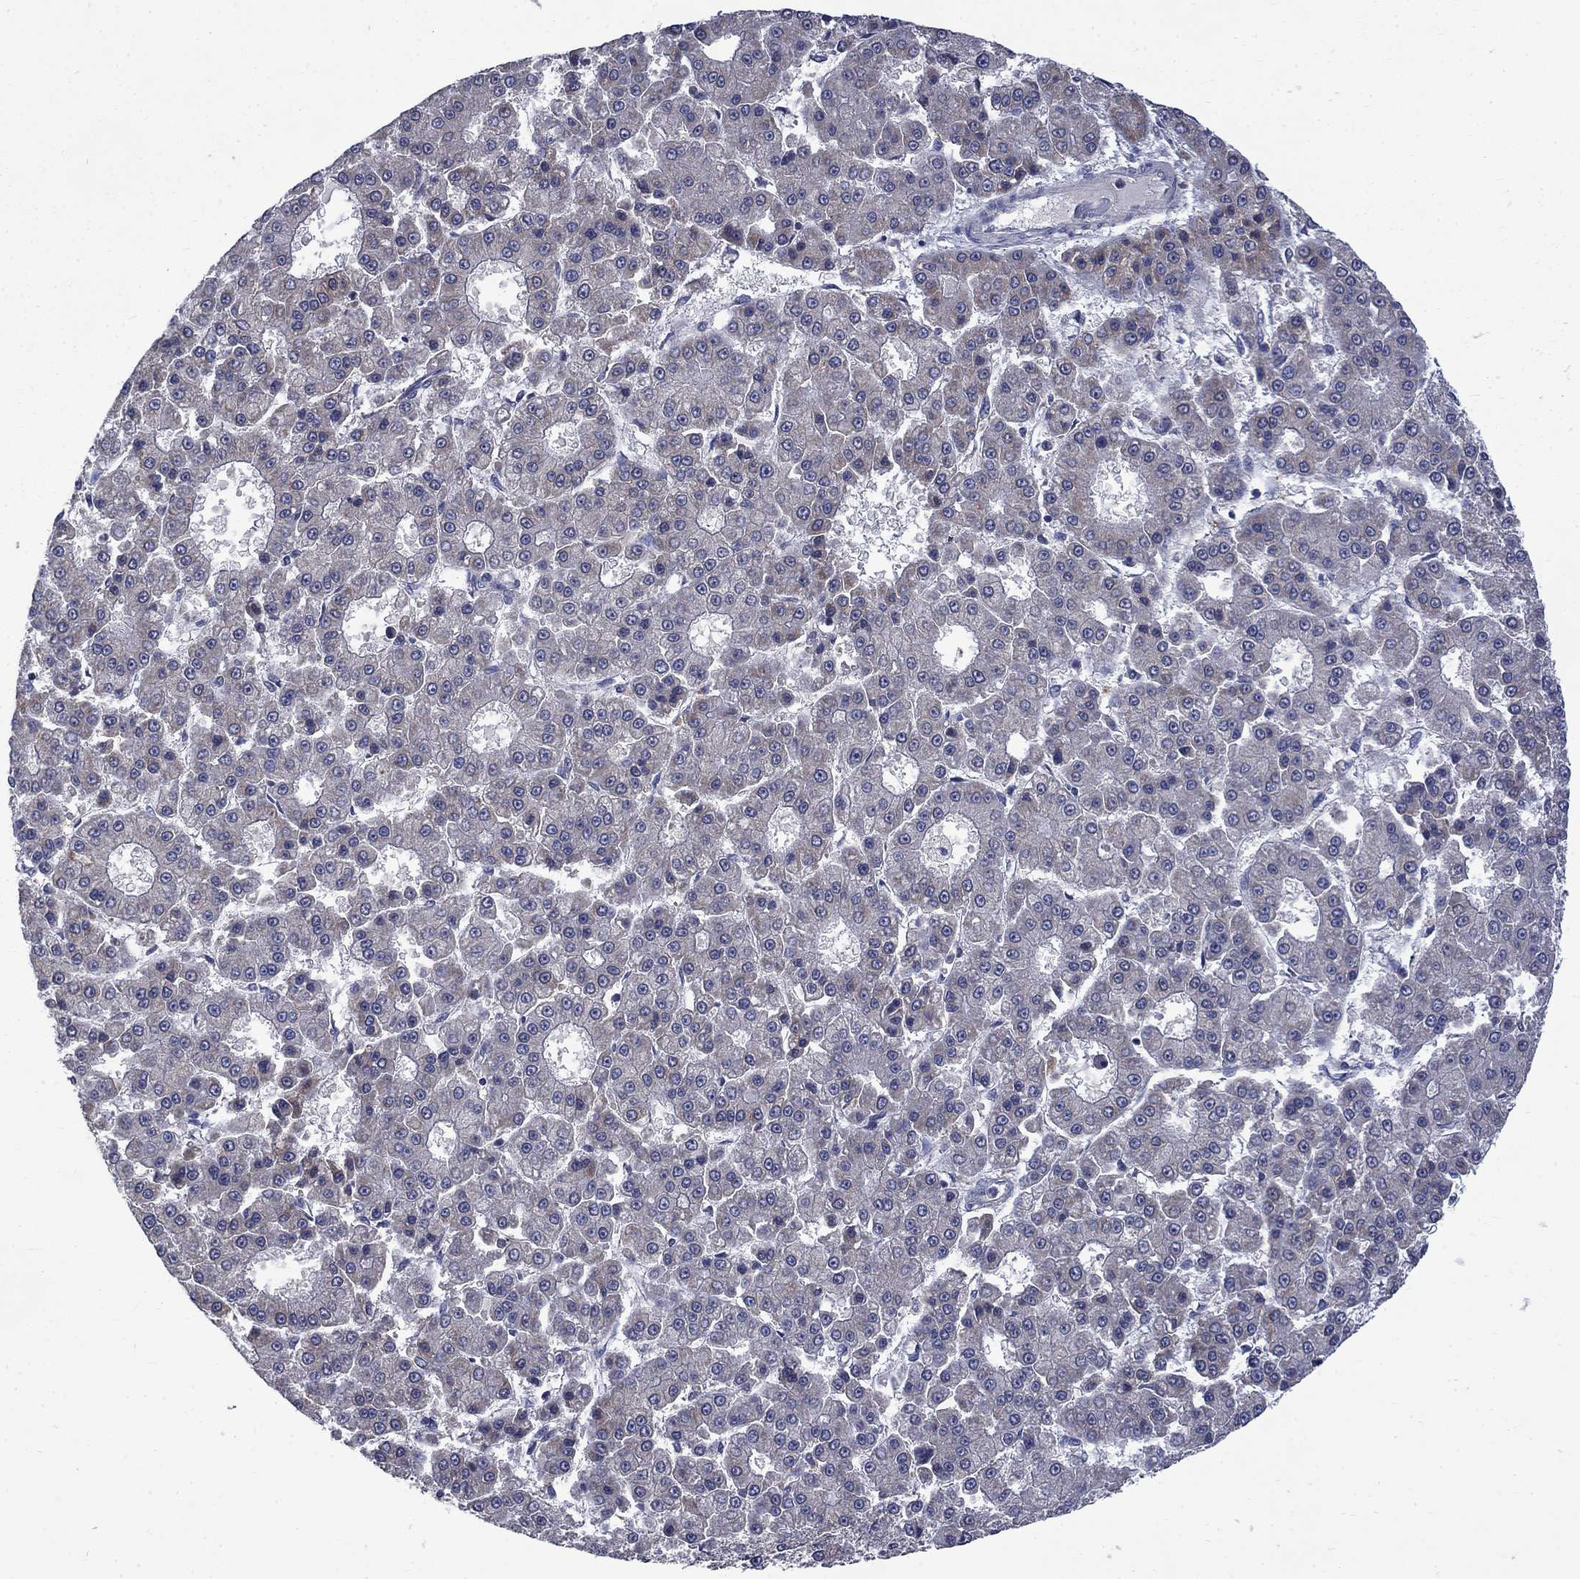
{"staining": {"intensity": "negative", "quantity": "none", "location": "none"}, "tissue": "liver cancer", "cell_type": "Tumor cells", "image_type": "cancer", "snomed": [{"axis": "morphology", "description": "Carcinoma, Hepatocellular, NOS"}, {"axis": "topography", "description": "Liver"}], "caption": "Tumor cells are negative for brown protein staining in liver hepatocellular carcinoma.", "gene": "HSPA12A", "patient": {"sex": "male", "age": 70}}